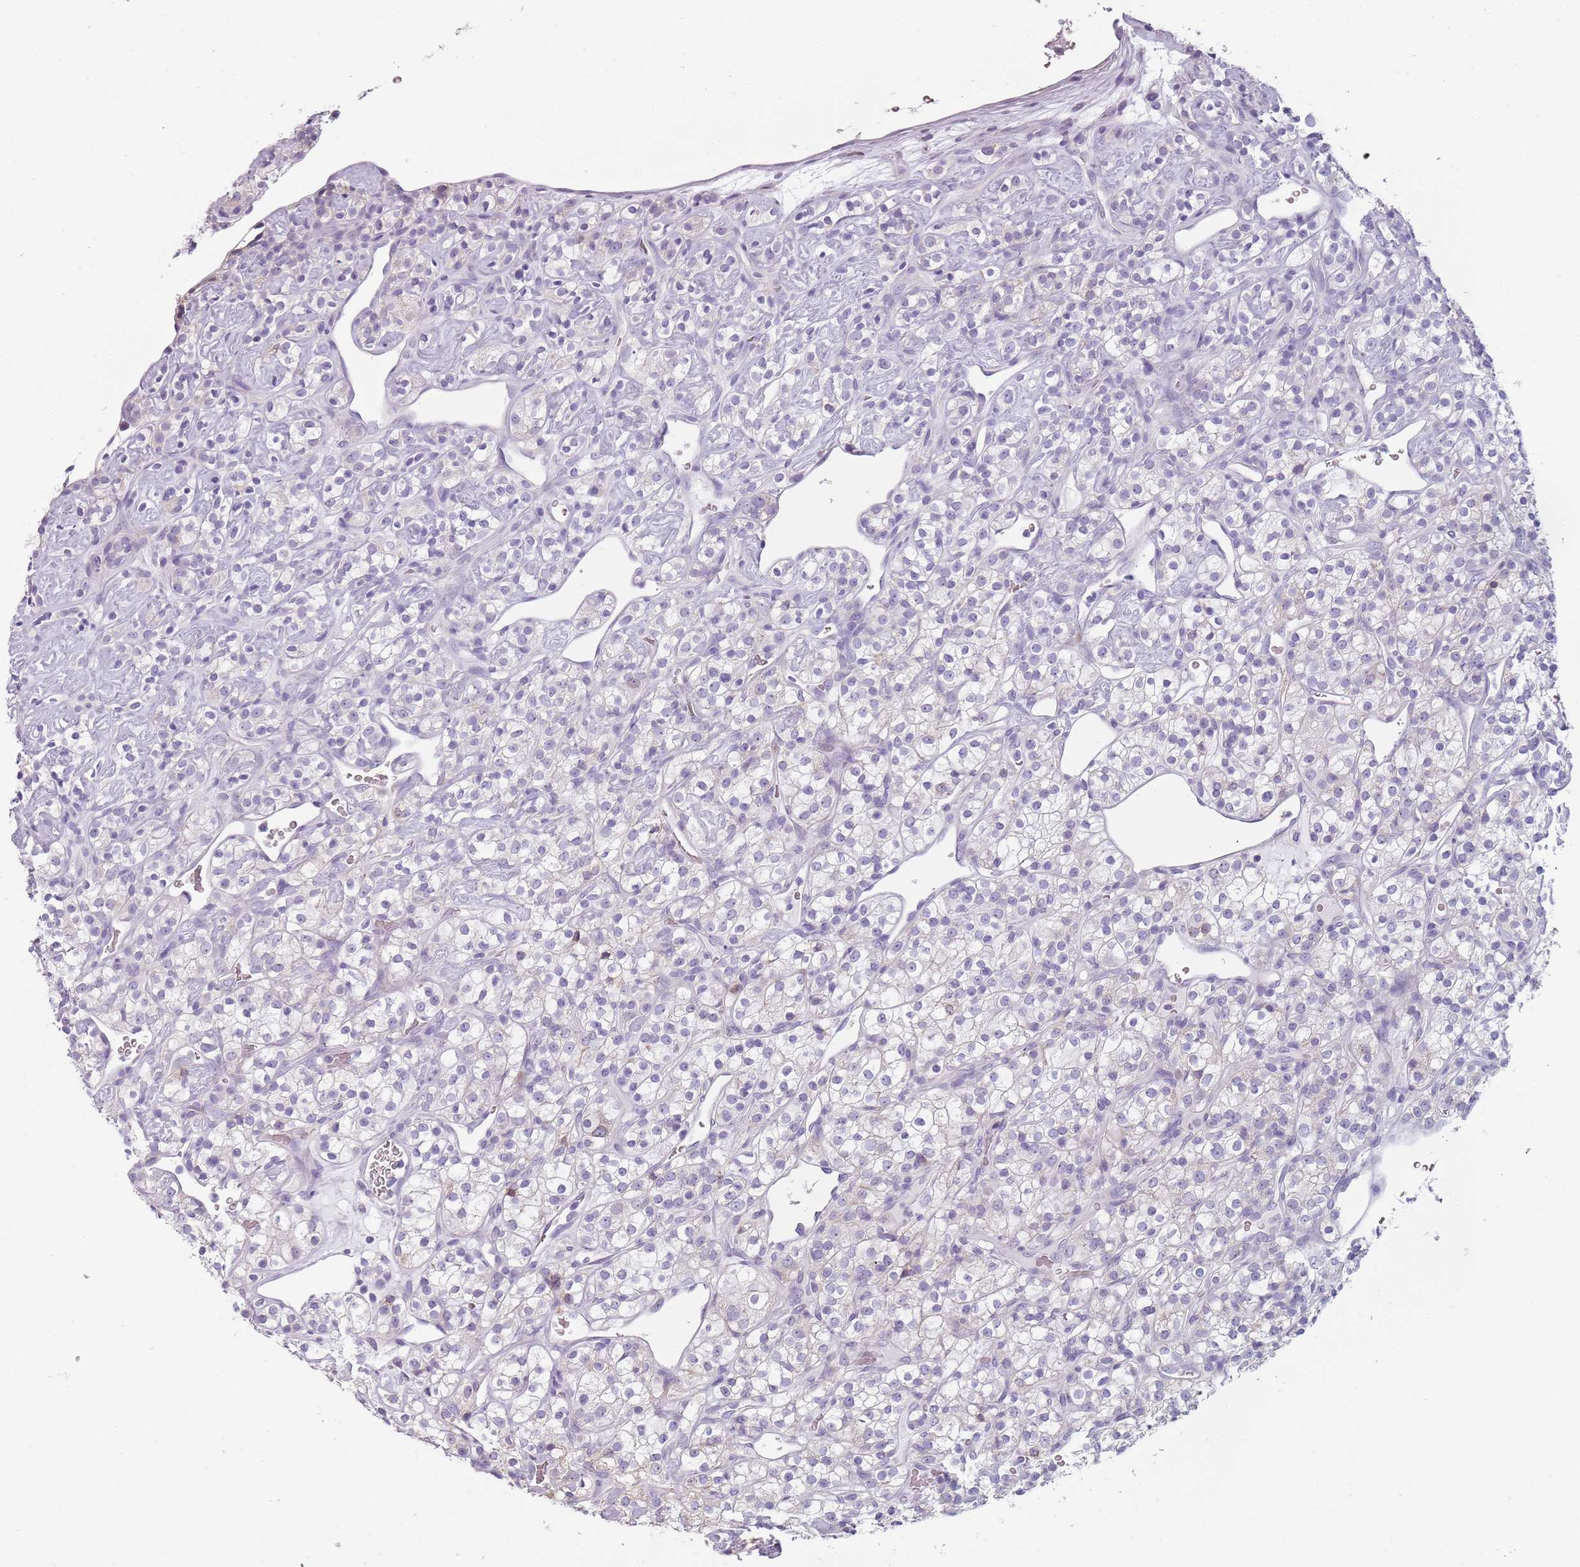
{"staining": {"intensity": "negative", "quantity": "none", "location": "none"}, "tissue": "renal cancer", "cell_type": "Tumor cells", "image_type": "cancer", "snomed": [{"axis": "morphology", "description": "Adenocarcinoma, NOS"}, {"axis": "topography", "description": "Kidney"}], "caption": "There is no significant positivity in tumor cells of adenocarcinoma (renal).", "gene": "MEGF8", "patient": {"sex": "male", "age": 77}}